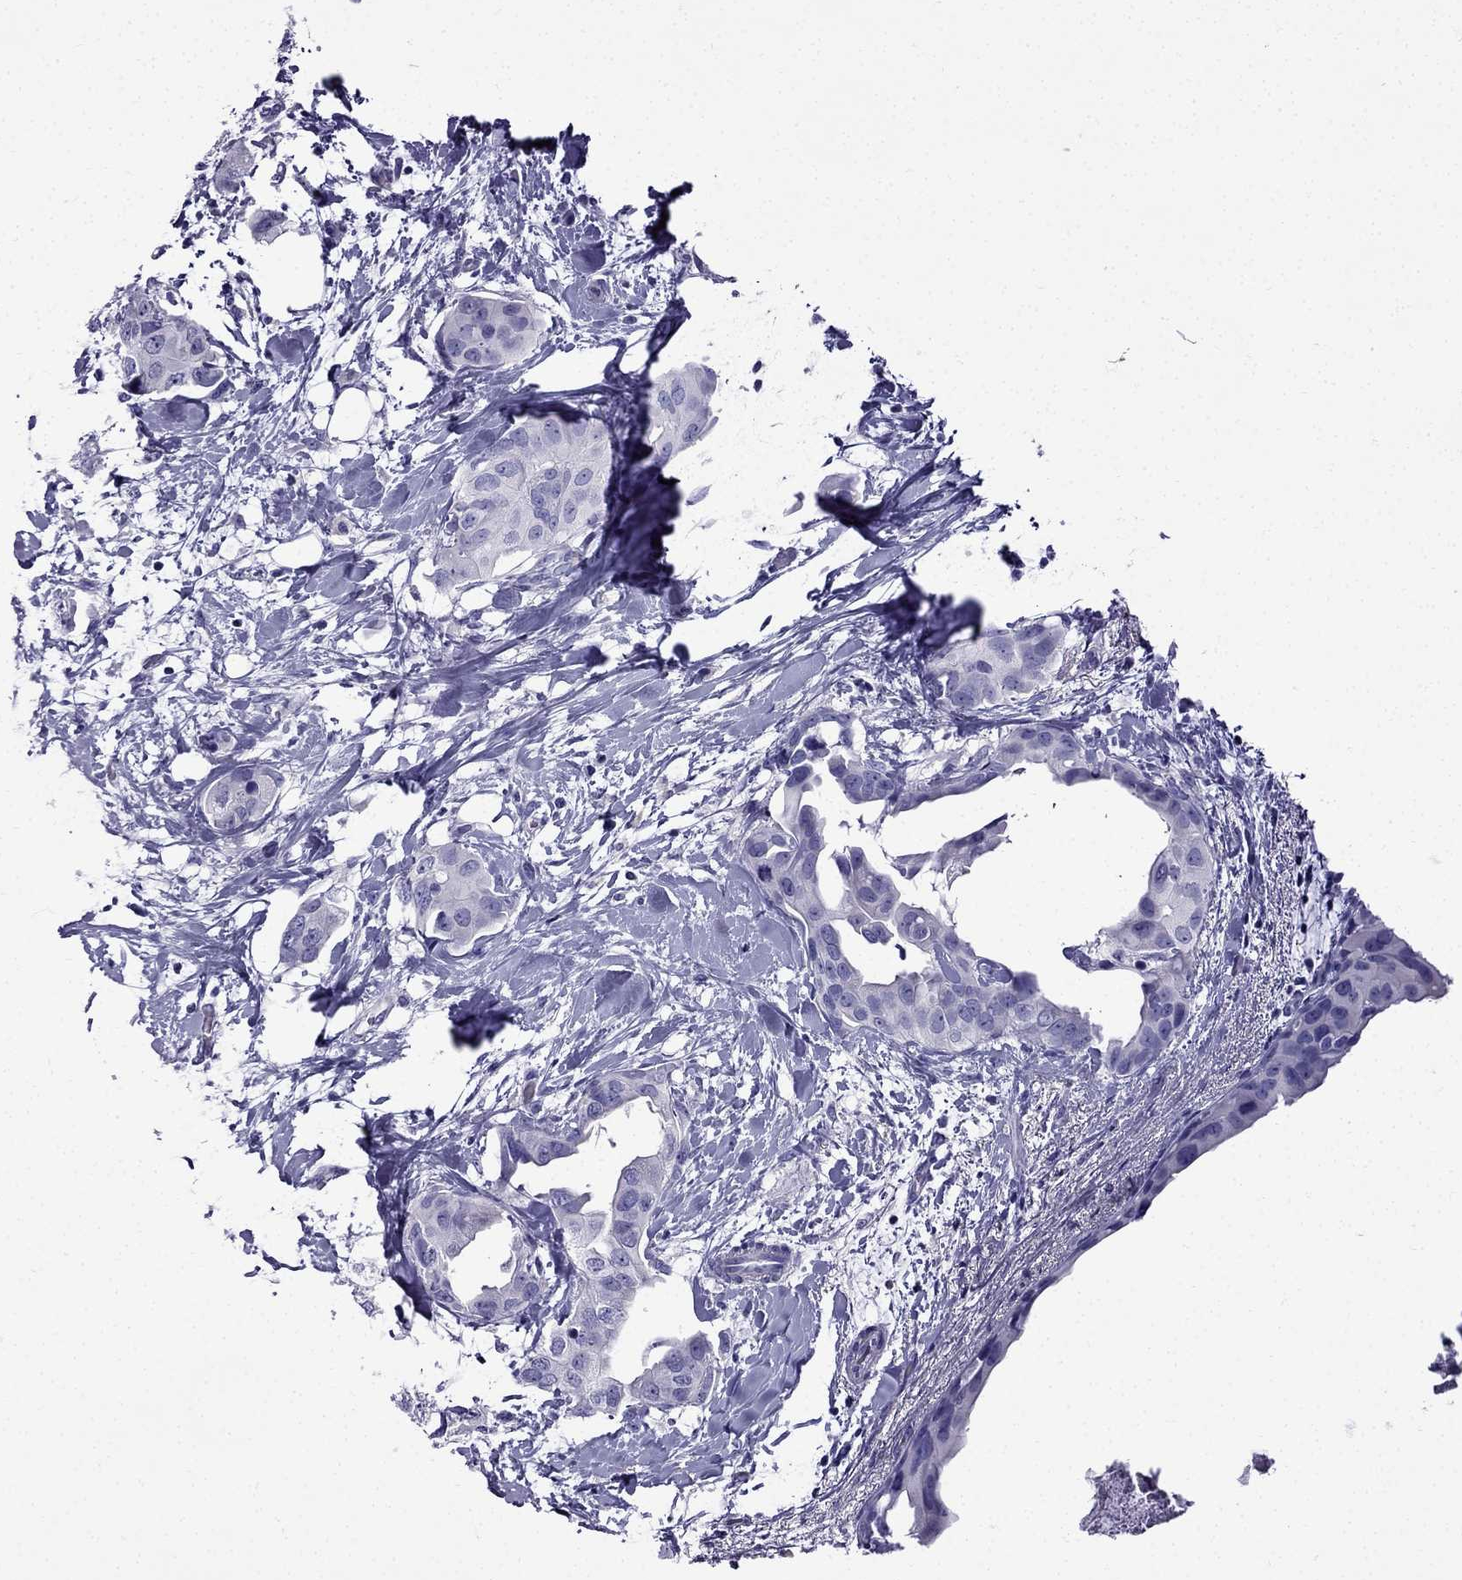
{"staining": {"intensity": "negative", "quantity": "none", "location": "none"}, "tissue": "breast cancer", "cell_type": "Tumor cells", "image_type": "cancer", "snomed": [{"axis": "morphology", "description": "Normal tissue, NOS"}, {"axis": "morphology", "description": "Duct carcinoma"}, {"axis": "topography", "description": "Breast"}], "caption": "Photomicrograph shows no significant protein positivity in tumor cells of breast cancer (intraductal carcinoma). (DAB (3,3'-diaminobenzidine) IHC with hematoxylin counter stain).", "gene": "ERC2", "patient": {"sex": "female", "age": 40}}